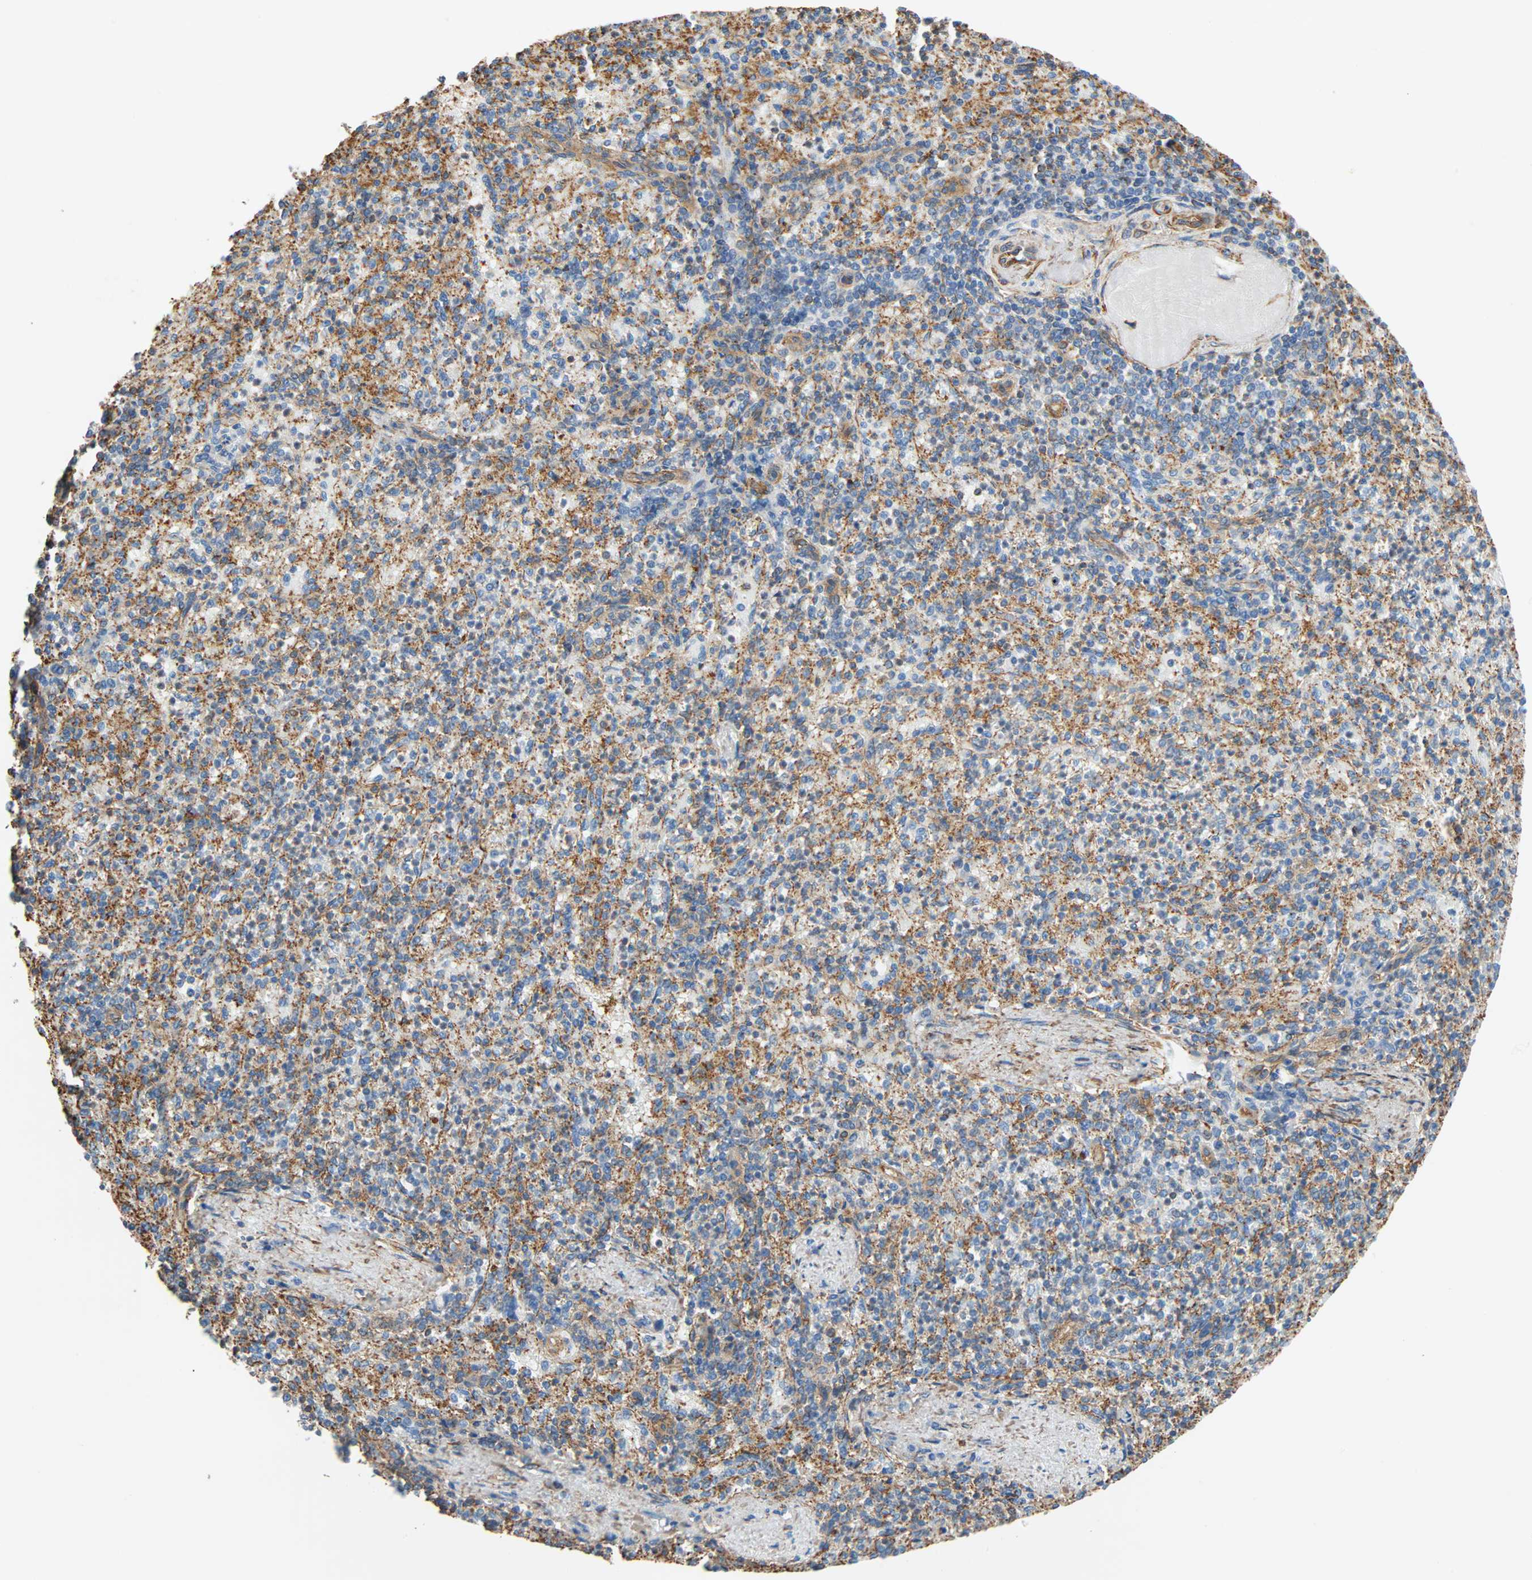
{"staining": {"intensity": "moderate", "quantity": "<25%", "location": "cytoplasmic/membranous"}, "tissue": "spleen", "cell_type": "Cells in red pulp", "image_type": "normal", "snomed": [{"axis": "morphology", "description": "Normal tissue, NOS"}, {"axis": "topography", "description": "Spleen"}], "caption": "Immunohistochemical staining of unremarkable human spleen displays low levels of moderate cytoplasmic/membranous staining in about <25% of cells in red pulp.", "gene": "GALNT10", "patient": {"sex": "female", "age": 74}}